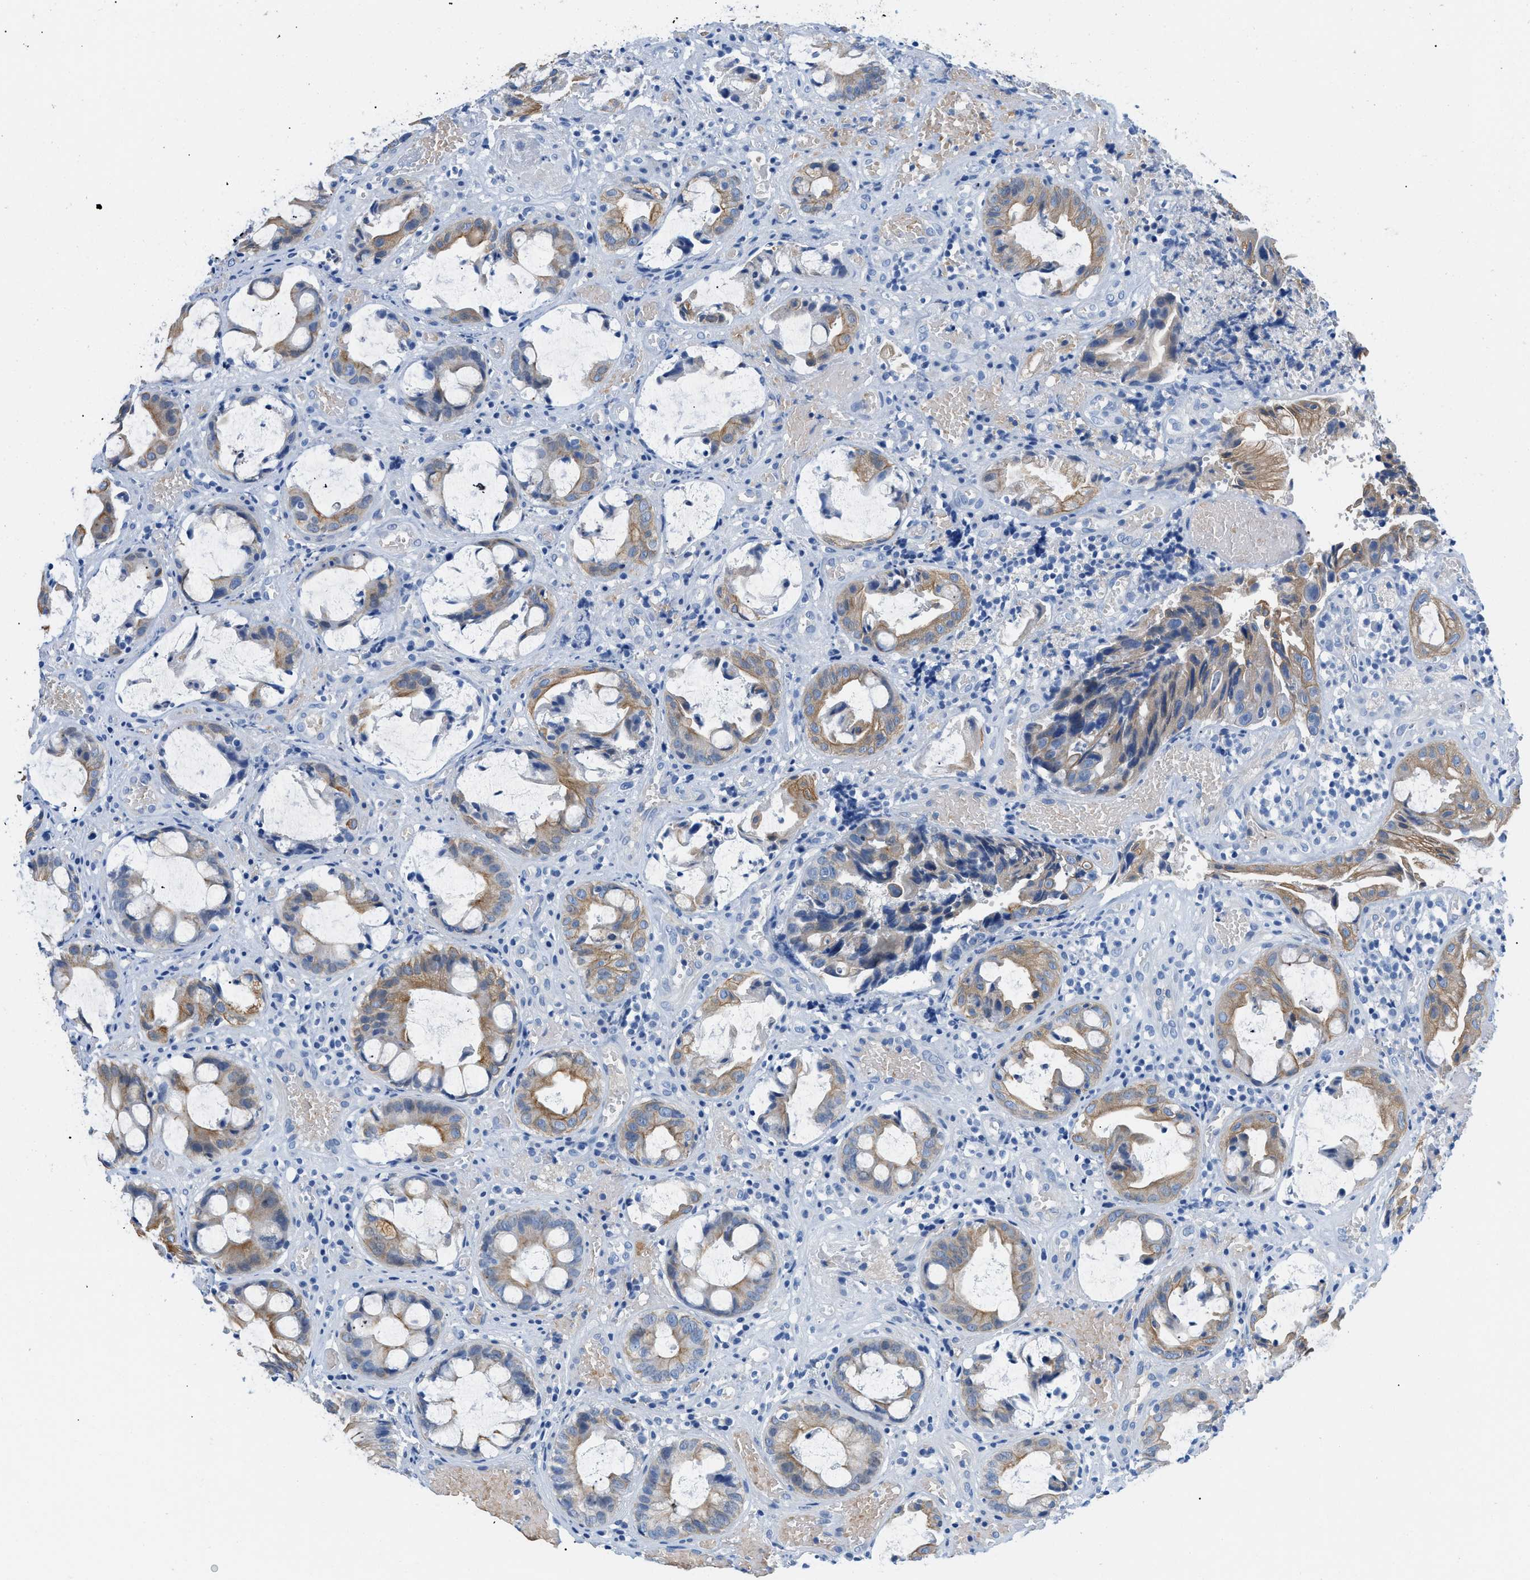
{"staining": {"intensity": "weak", "quantity": ">75%", "location": "cytoplasmic/membranous"}, "tissue": "colorectal cancer", "cell_type": "Tumor cells", "image_type": "cancer", "snomed": [{"axis": "morphology", "description": "Adenocarcinoma, NOS"}, {"axis": "topography", "description": "Colon"}], "caption": "The image shows a brown stain indicating the presence of a protein in the cytoplasmic/membranous of tumor cells in colorectal cancer (adenocarcinoma). Using DAB (brown) and hematoxylin (blue) stains, captured at high magnification using brightfield microscopy.", "gene": "BPGM", "patient": {"sex": "female", "age": 57}}